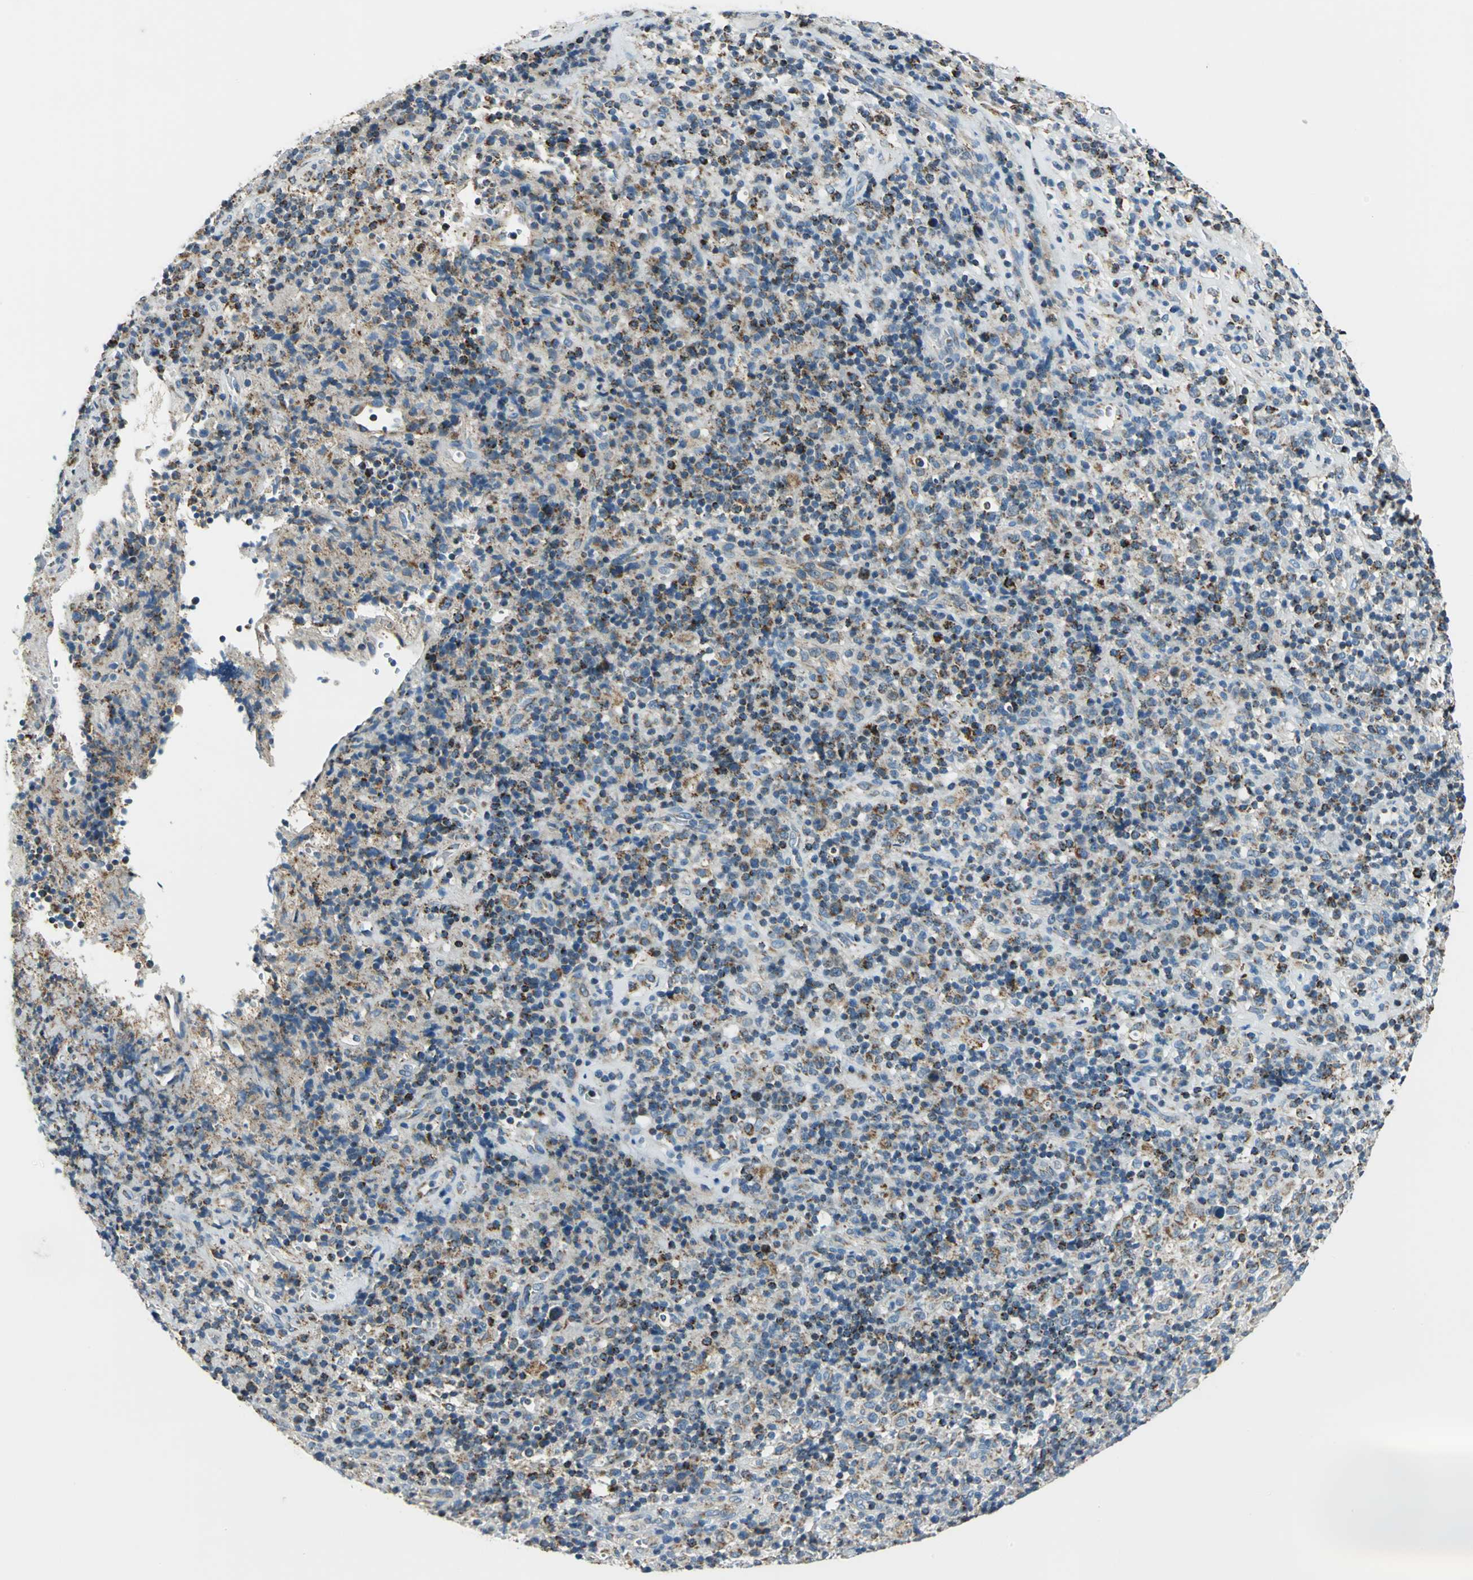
{"staining": {"intensity": "moderate", "quantity": "25%-75%", "location": "cytoplasmic/membranous"}, "tissue": "lymphoma", "cell_type": "Tumor cells", "image_type": "cancer", "snomed": [{"axis": "morphology", "description": "Hodgkin's disease, NOS"}, {"axis": "topography", "description": "Lymph node"}], "caption": "A brown stain labels moderate cytoplasmic/membranous staining of a protein in Hodgkin's disease tumor cells.", "gene": "ACADM", "patient": {"sex": "male", "age": 65}}